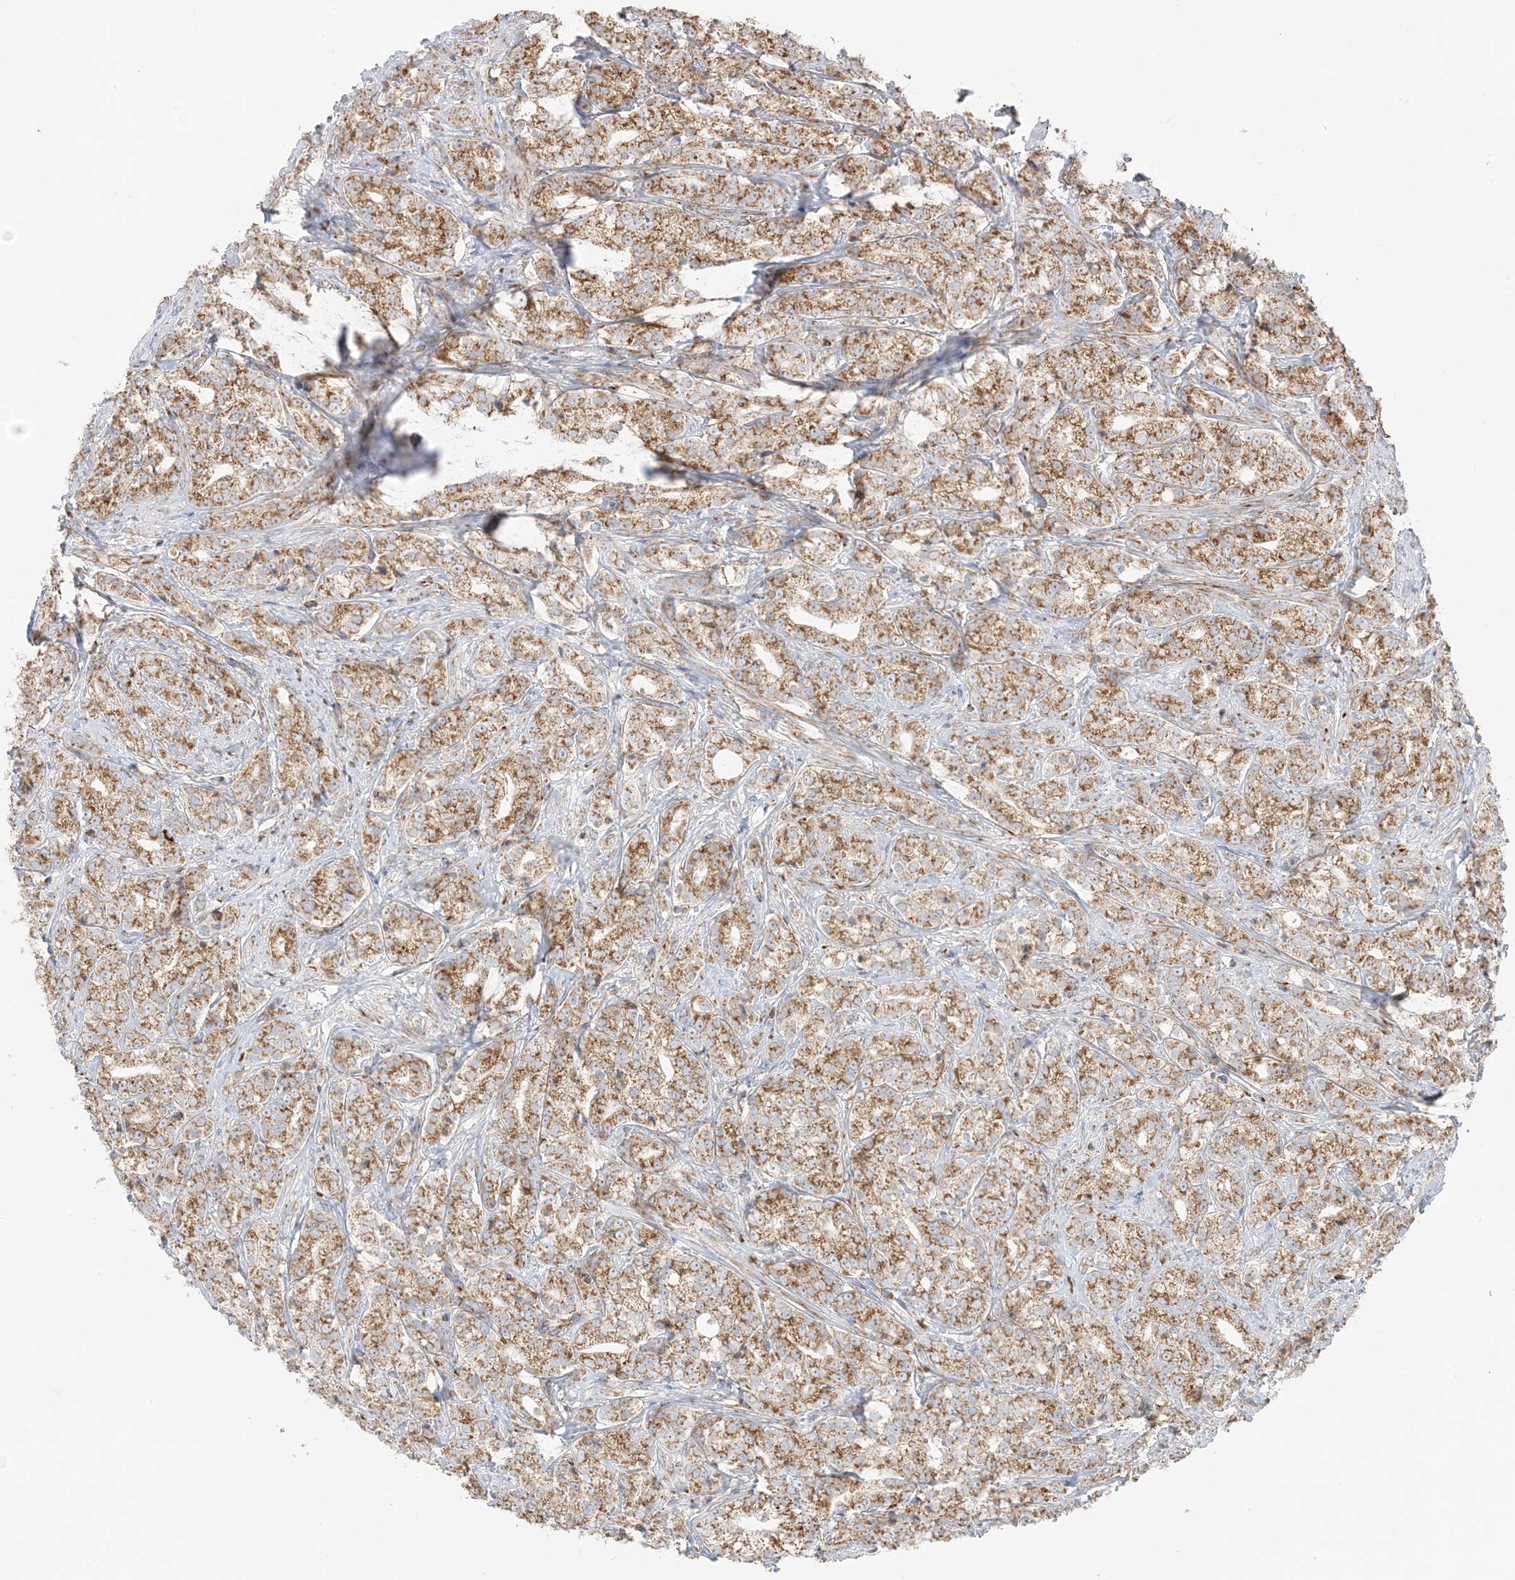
{"staining": {"intensity": "moderate", "quantity": ">75%", "location": "cytoplasmic/membranous"}, "tissue": "prostate cancer", "cell_type": "Tumor cells", "image_type": "cancer", "snomed": [{"axis": "morphology", "description": "Adenocarcinoma, High grade"}, {"axis": "topography", "description": "Prostate"}], "caption": "Prostate high-grade adenocarcinoma was stained to show a protein in brown. There is medium levels of moderate cytoplasmic/membranous staining in about >75% of tumor cells. (DAB (3,3'-diaminobenzidine) = brown stain, brightfield microscopy at high magnification).", "gene": "SLC25A12", "patient": {"sex": "male", "age": 69}}